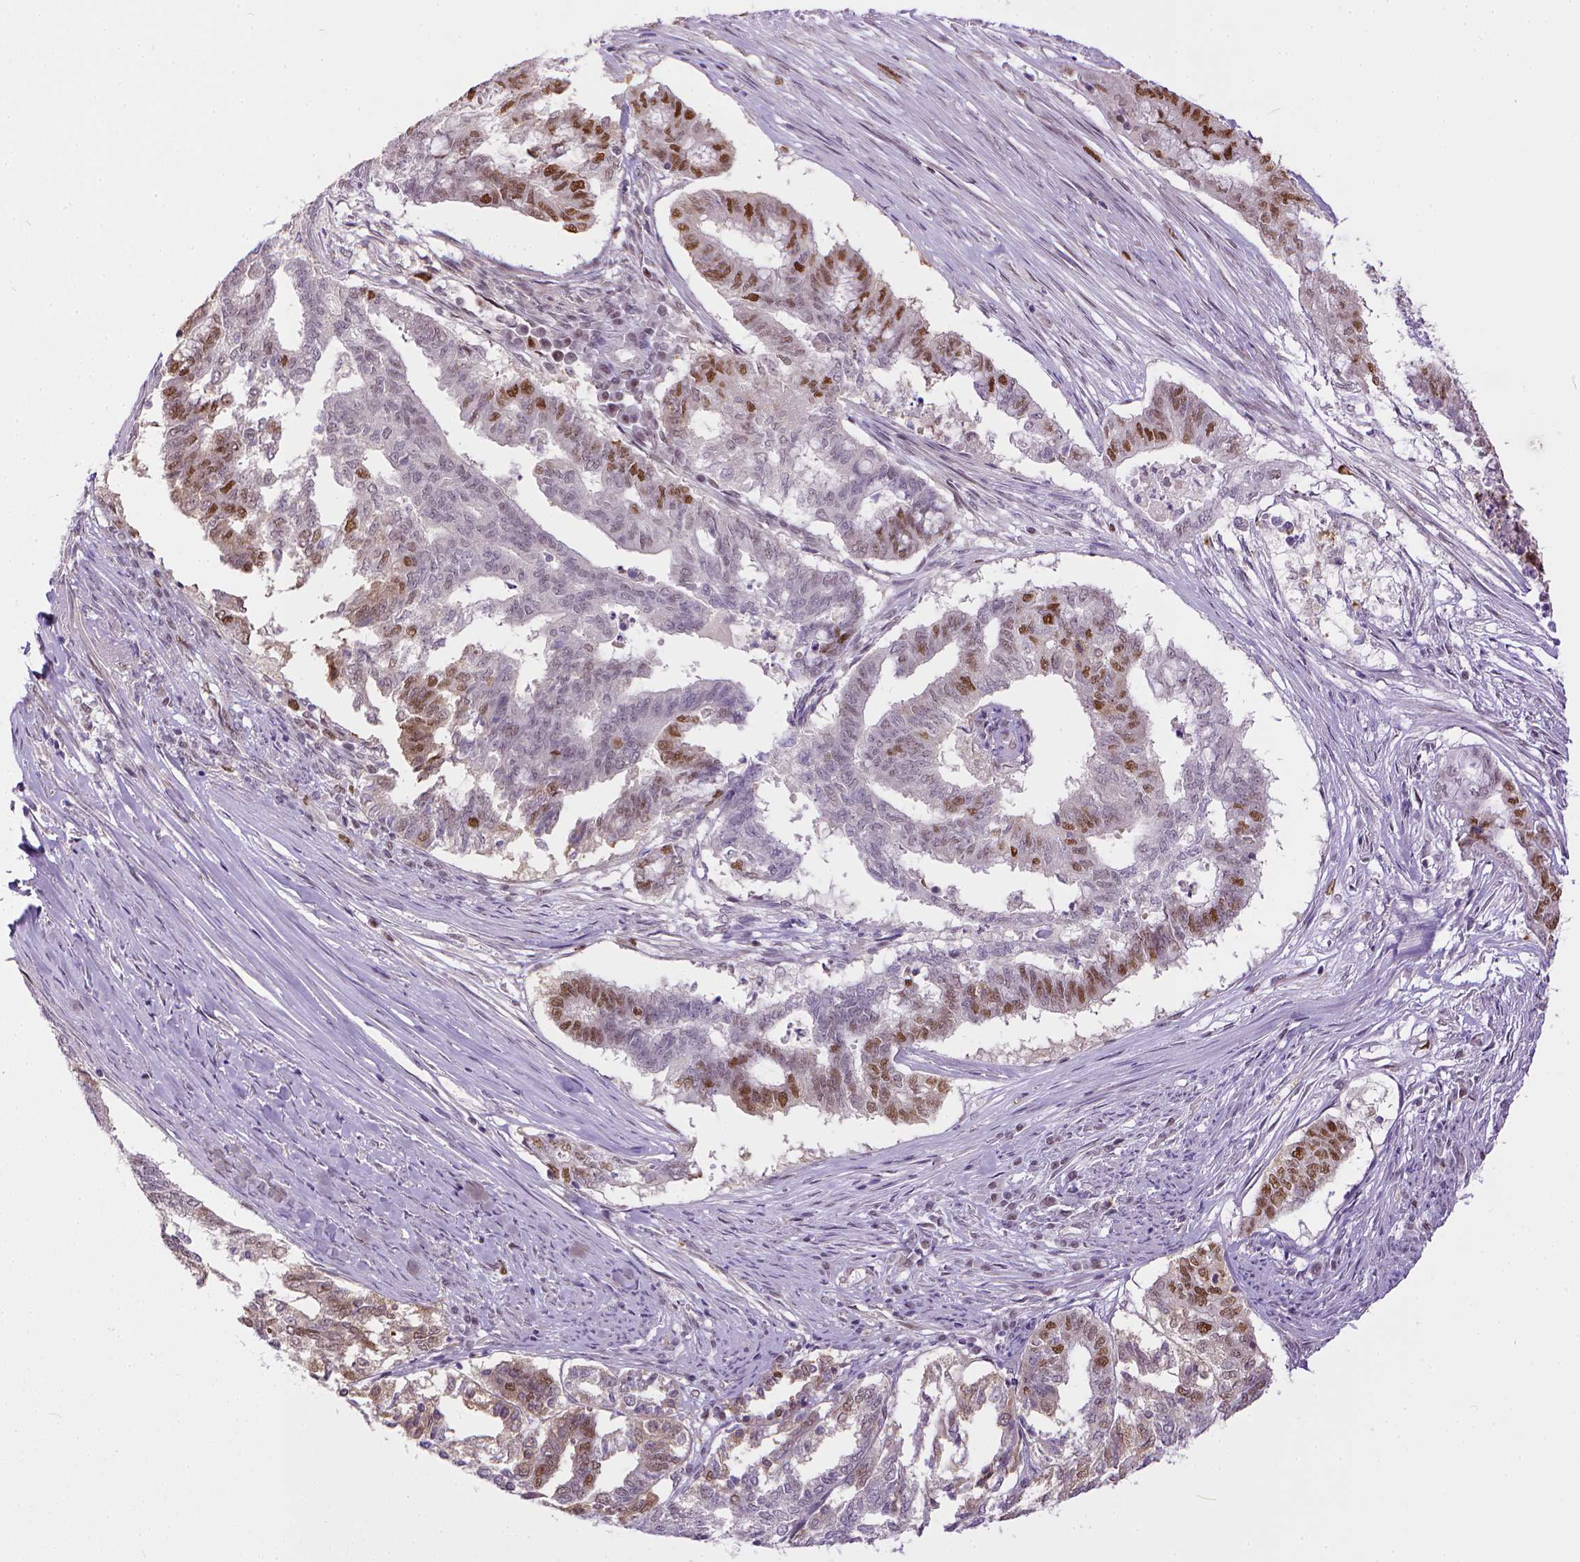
{"staining": {"intensity": "moderate", "quantity": "<25%", "location": "nuclear"}, "tissue": "endometrial cancer", "cell_type": "Tumor cells", "image_type": "cancer", "snomed": [{"axis": "morphology", "description": "Adenocarcinoma, NOS"}, {"axis": "topography", "description": "Endometrium"}], "caption": "DAB immunohistochemical staining of endometrial cancer (adenocarcinoma) displays moderate nuclear protein staining in about <25% of tumor cells.", "gene": "ERCC1", "patient": {"sex": "female", "age": 79}}